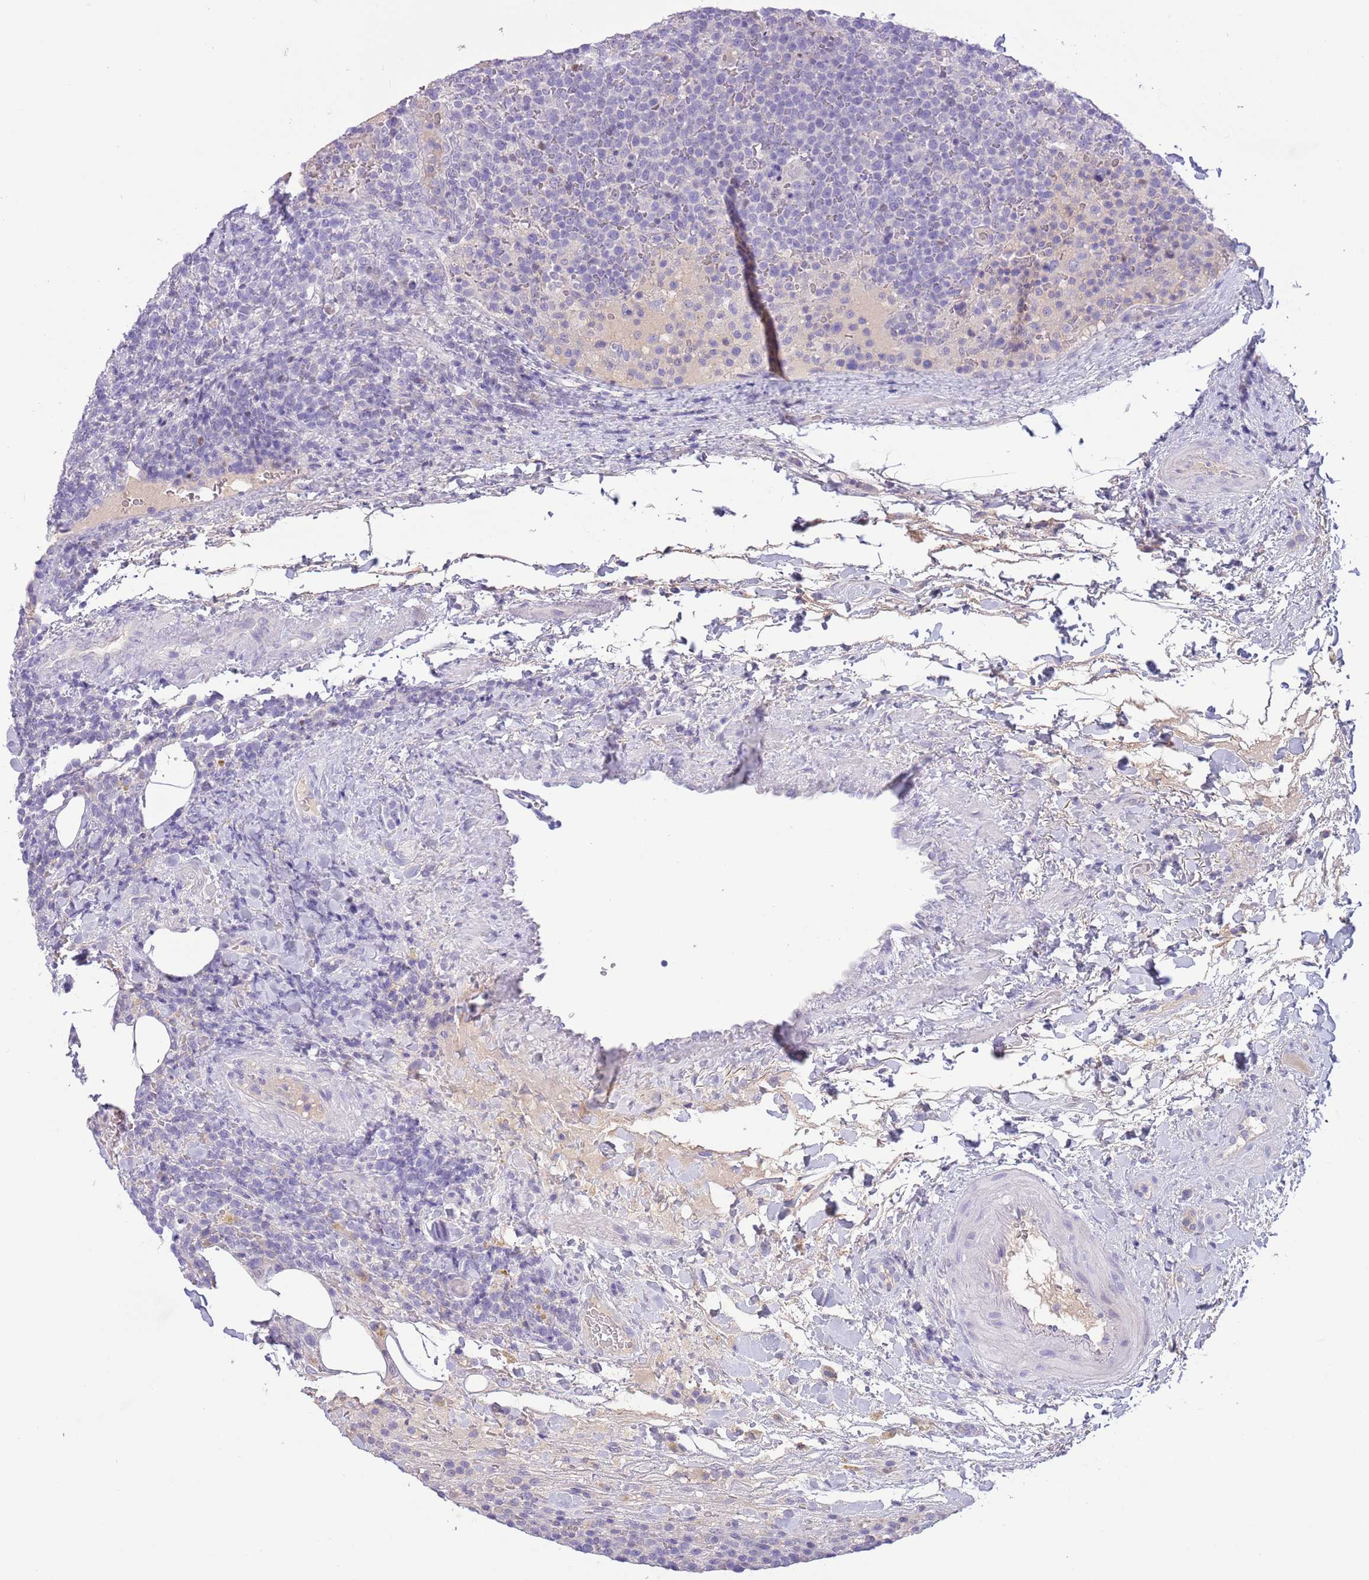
{"staining": {"intensity": "negative", "quantity": "none", "location": "none"}, "tissue": "lymphoma", "cell_type": "Tumor cells", "image_type": "cancer", "snomed": [{"axis": "morphology", "description": "Malignant lymphoma, non-Hodgkin's type, High grade"}, {"axis": "topography", "description": "Lymph node"}], "caption": "The image reveals no staining of tumor cells in high-grade malignant lymphoma, non-Hodgkin's type. Brightfield microscopy of immunohistochemistry stained with DAB (brown) and hematoxylin (blue), captured at high magnification.", "gene": "TOX2", "patient": {"sex": "male", "age": 61}}